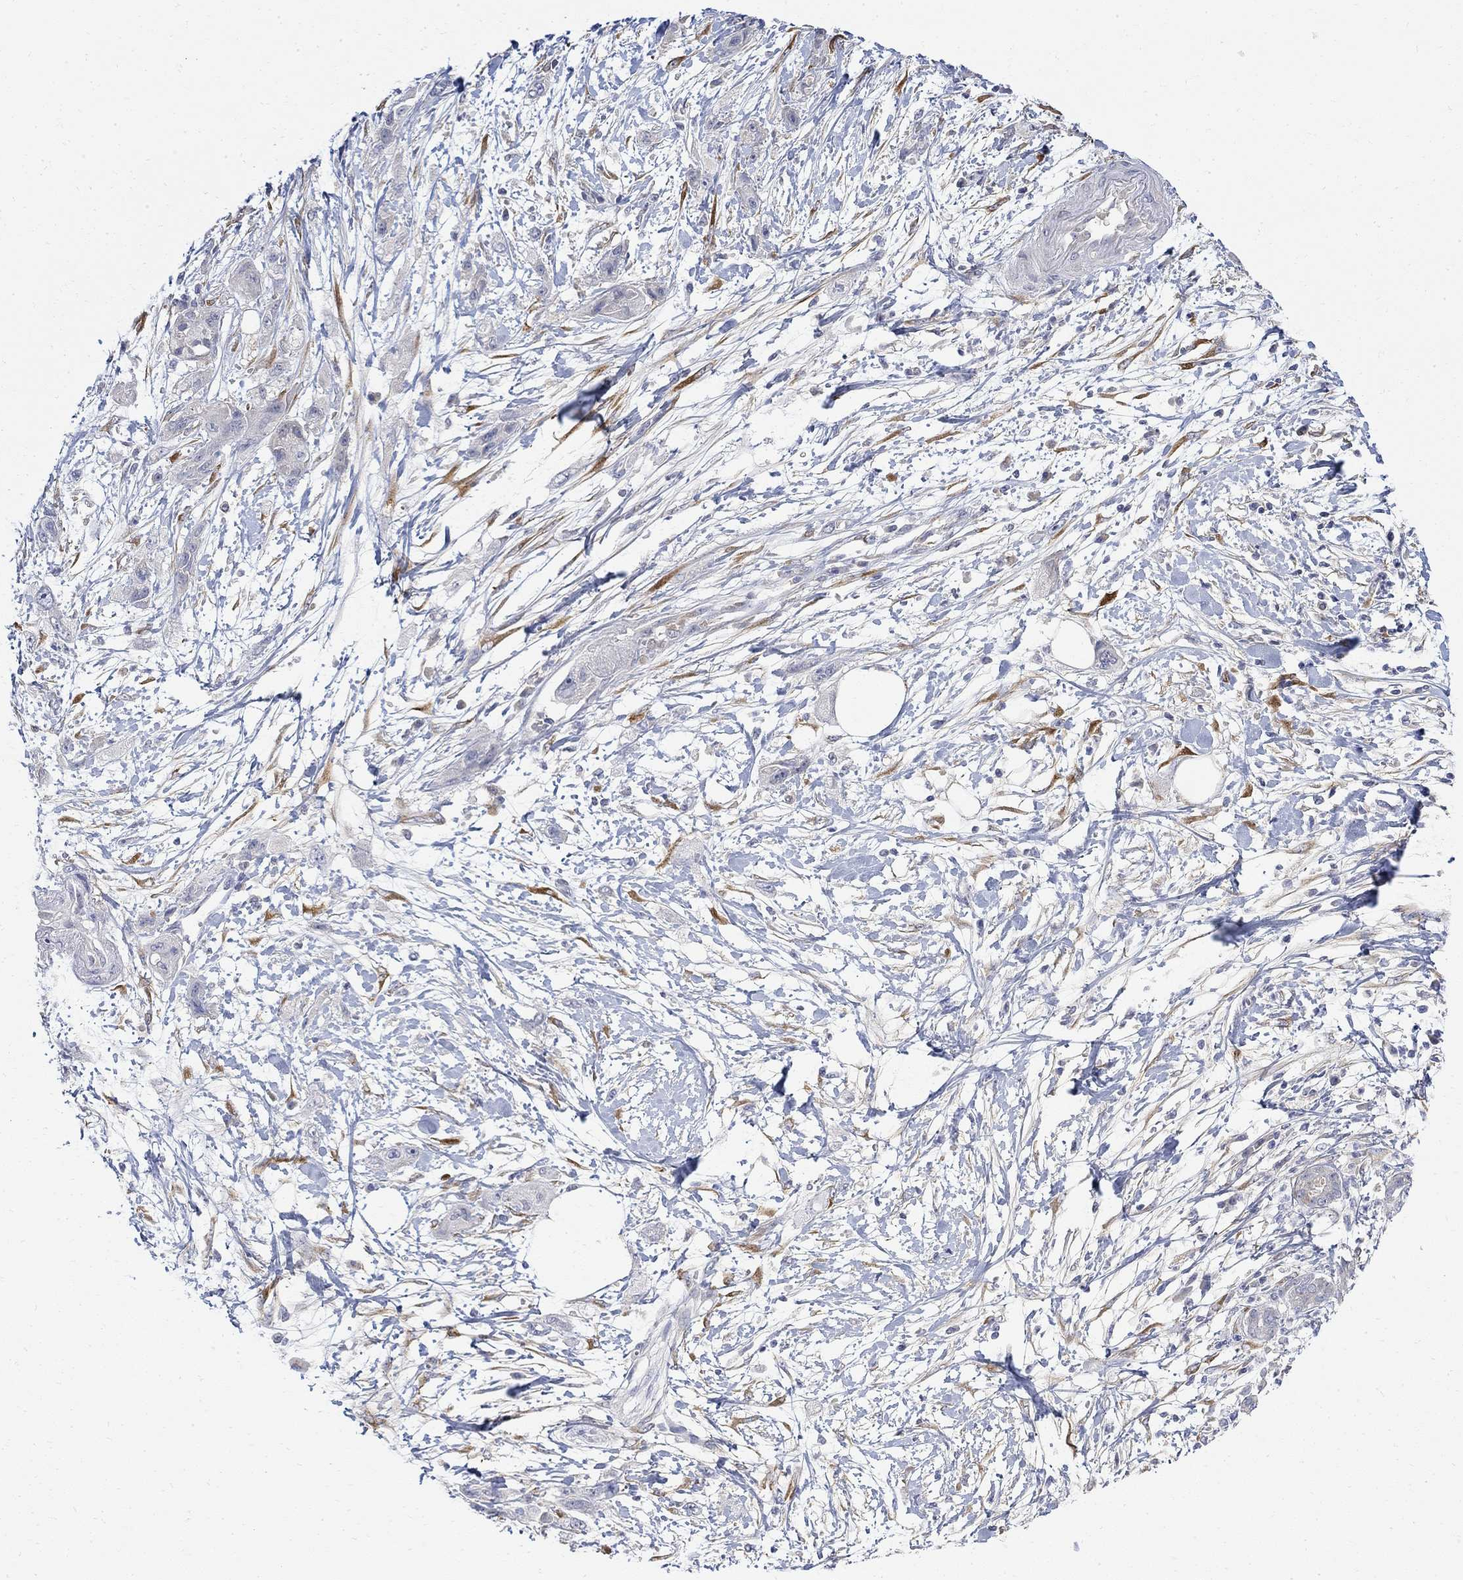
{"staining": {"intensity": "negative", "quantity": "none", "location": "none"}, "tissue": "pancreatic cancer", "cell_type": "Tumor cells", "image_type": "cancer", "snomed": [{"axis": "morphology", "description": "Adenocarcinoma, NOS"}, {"axis": "topography", "description": "Pancreas"}], "caption": "There is no significant staining in tumor cells of pancreatic adenocarcinoma. Brightfield microscopy of immunohistochemistry stained with DAB (3,3'-diaminobenzidine) (brown) and hematoxylin (blue), captured at high magnification.", "gene": "FNDC5", "patient": {"sex": "male", "age": 72}}